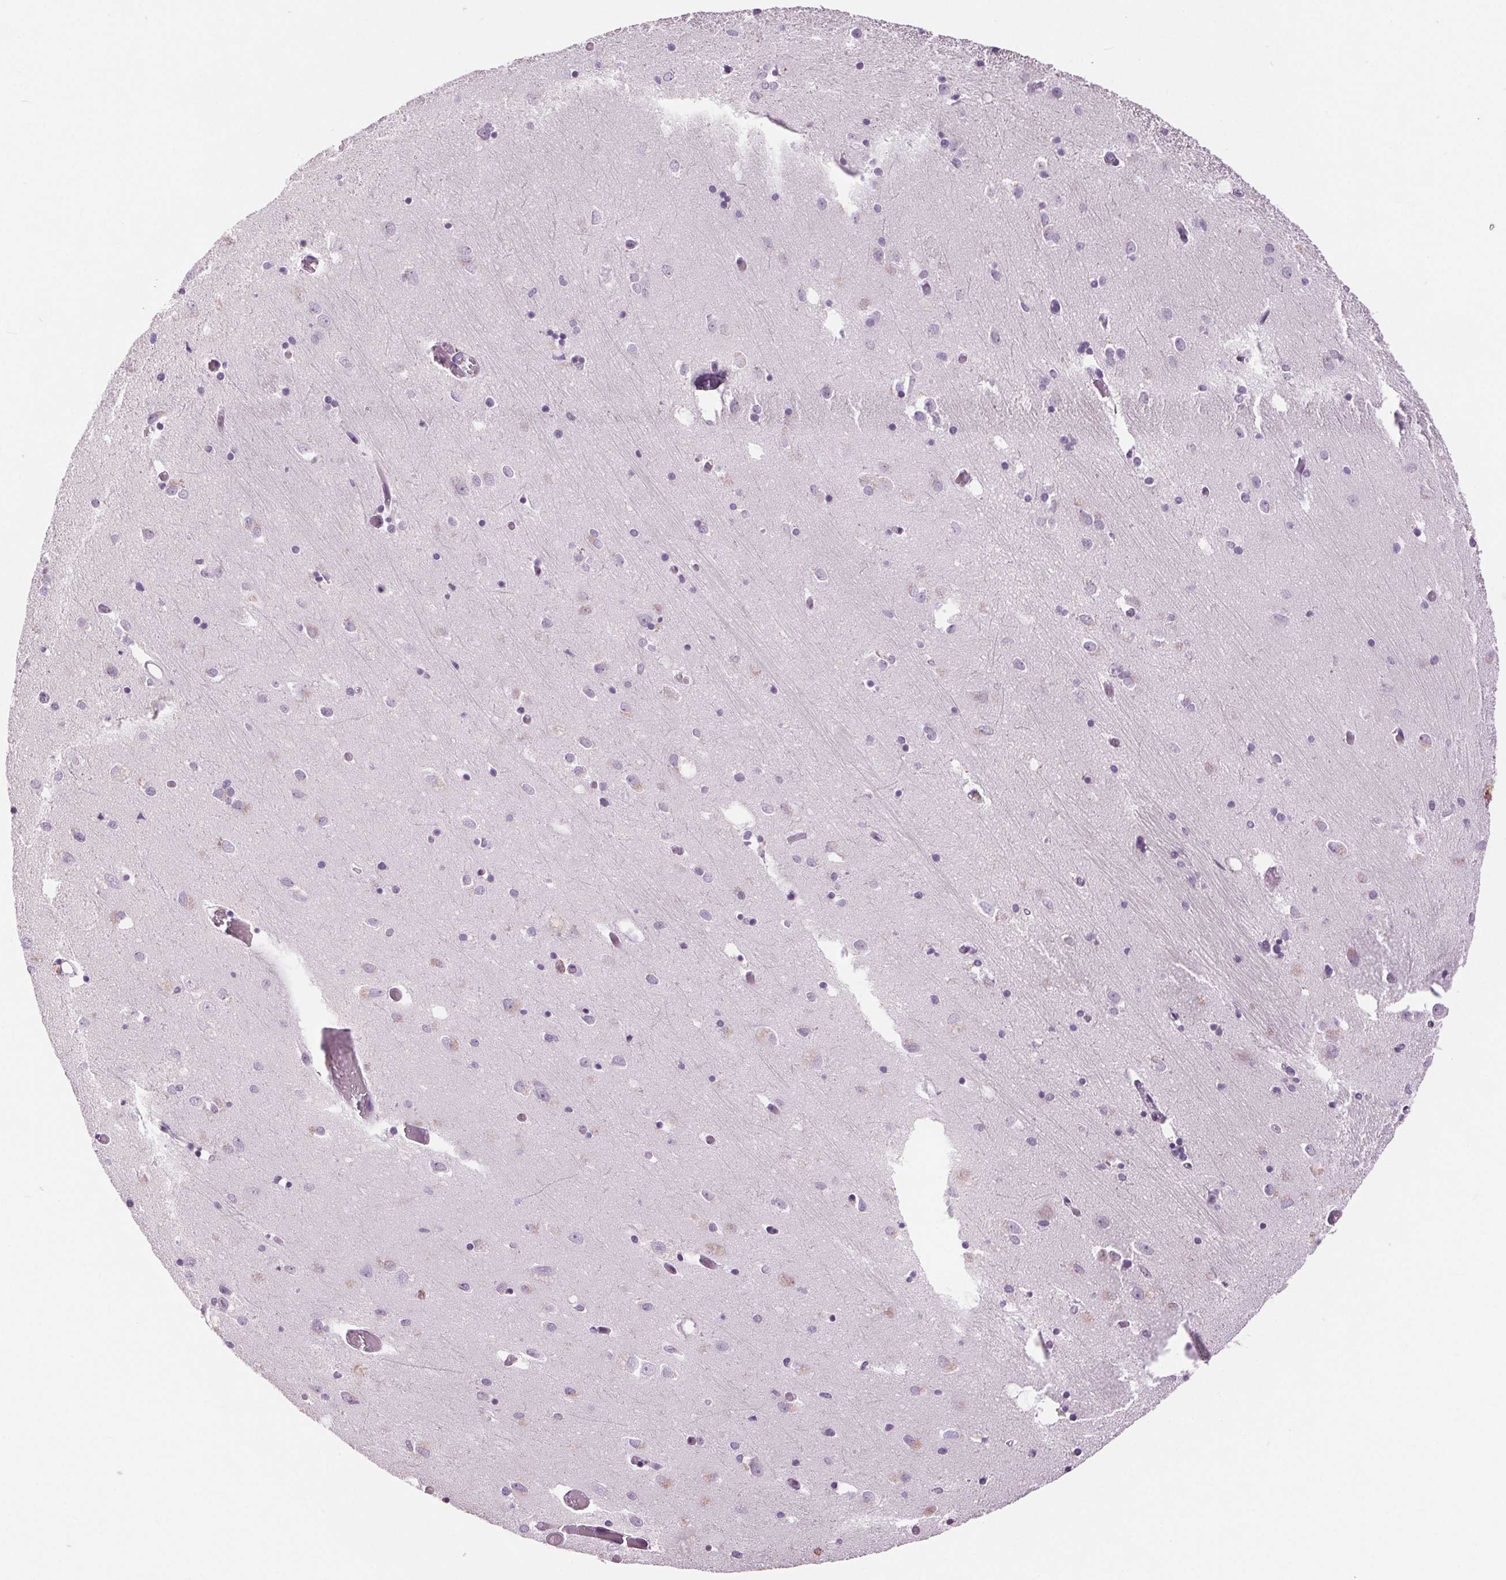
{"staining": {"intensity": "negative", "quantity": "none", "location": "none"}, "tissue": "caudate", "cell_type": "Glial cells", "image_type": "normal", "snomed": [{"axis": "morphology", "description": "Normal tissue, NOS"}, {"axis": "topography", "description": "Lateral ventricle wall"}, {"axis": "topography", "description": "Hippocampus"}], "caption": "High magnification brightfield microscopy of normal caudate stained with DAB (3,3'-diaminobenzidine) (brown) and counterstained with hematoxylin (blue): glial cells show no significant expression. The staining is performed using DAB (3,3'-diaminobenzidine) brown chromogen with nuclei counter-stained in using hematoxylin.", "gene": "MISP", "patient": {"sex": "female", "age": 63}}